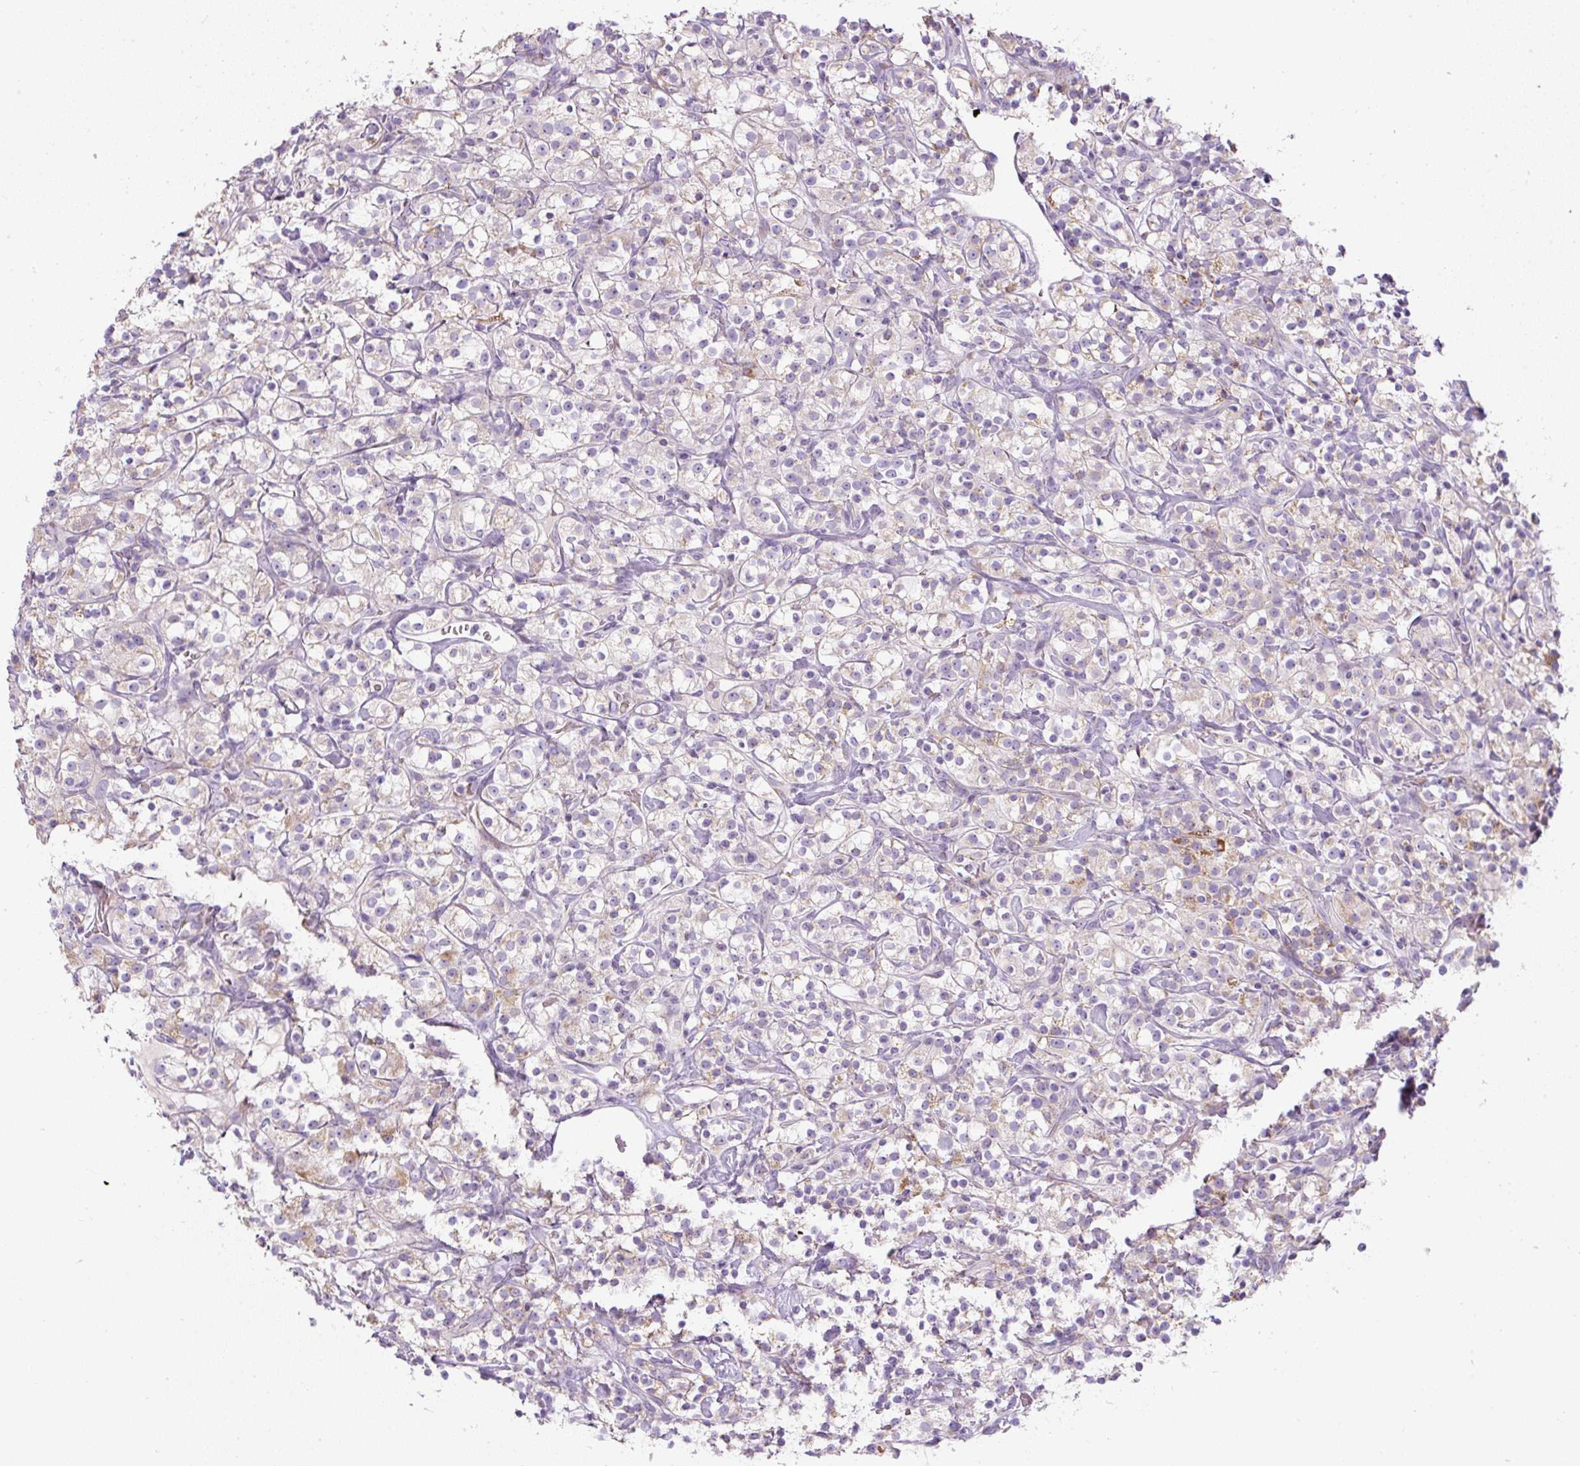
{"staining": {"intensity": "weak", "quantity": "<25%", "location": "cytoplasmic/membranous"}, "tissue": "renal cancer", "cell_type": "Tumor cells", "image_type": "cancer", "snomed": [{"axis": "morphology", "description": "Adenocarcinoma, NOS"}, {"axis": "topography", "description": "Kidney"}], "caption": "Tumor cells show no significant protein staining in renal cancer.", "gene": "FGFBP3", "patient": {"sex": "male", "age": 77}}